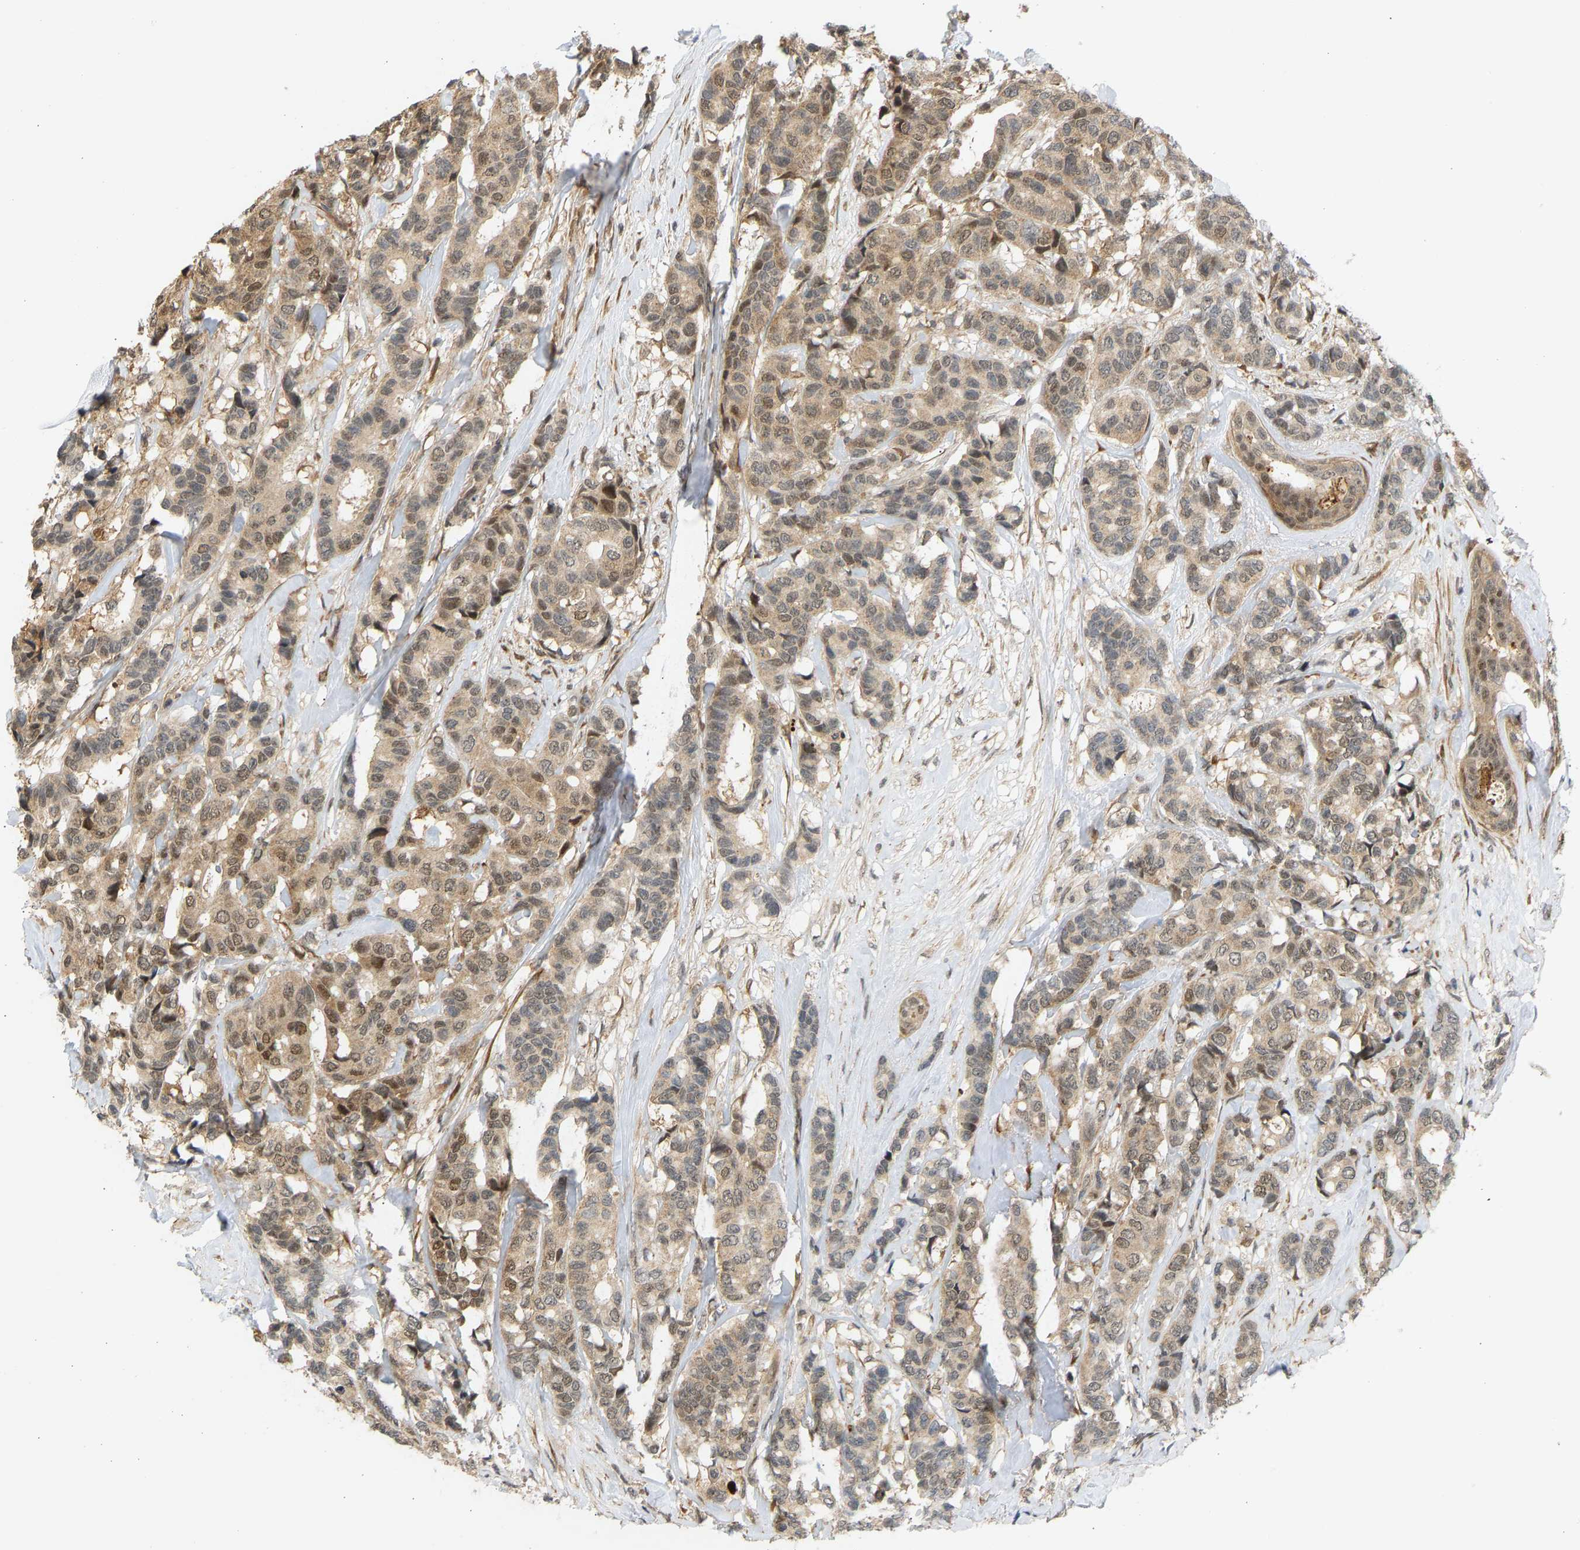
{"staining": {"intensity": "moderate", "quantity": ">75%", "location": "cytoplasmic/membranous,nuclear"}, "tissue": "breast cancer", "cell_type": "Tumor cells", "image_type": "cancer", "snomed": [{"axis": "morphology", "description": "Duct carcinoma"}, {"axis": "topography", "description": "Breast"}], "caption": "Human breast cancer stained for a protein (brown) demonstrates moderate cytoplasmic/membranous and nuclear positive expression in approximately >75% of tumor cells.", "gene": "BAG1", "patient": {"sex": "female", "age": 87}}